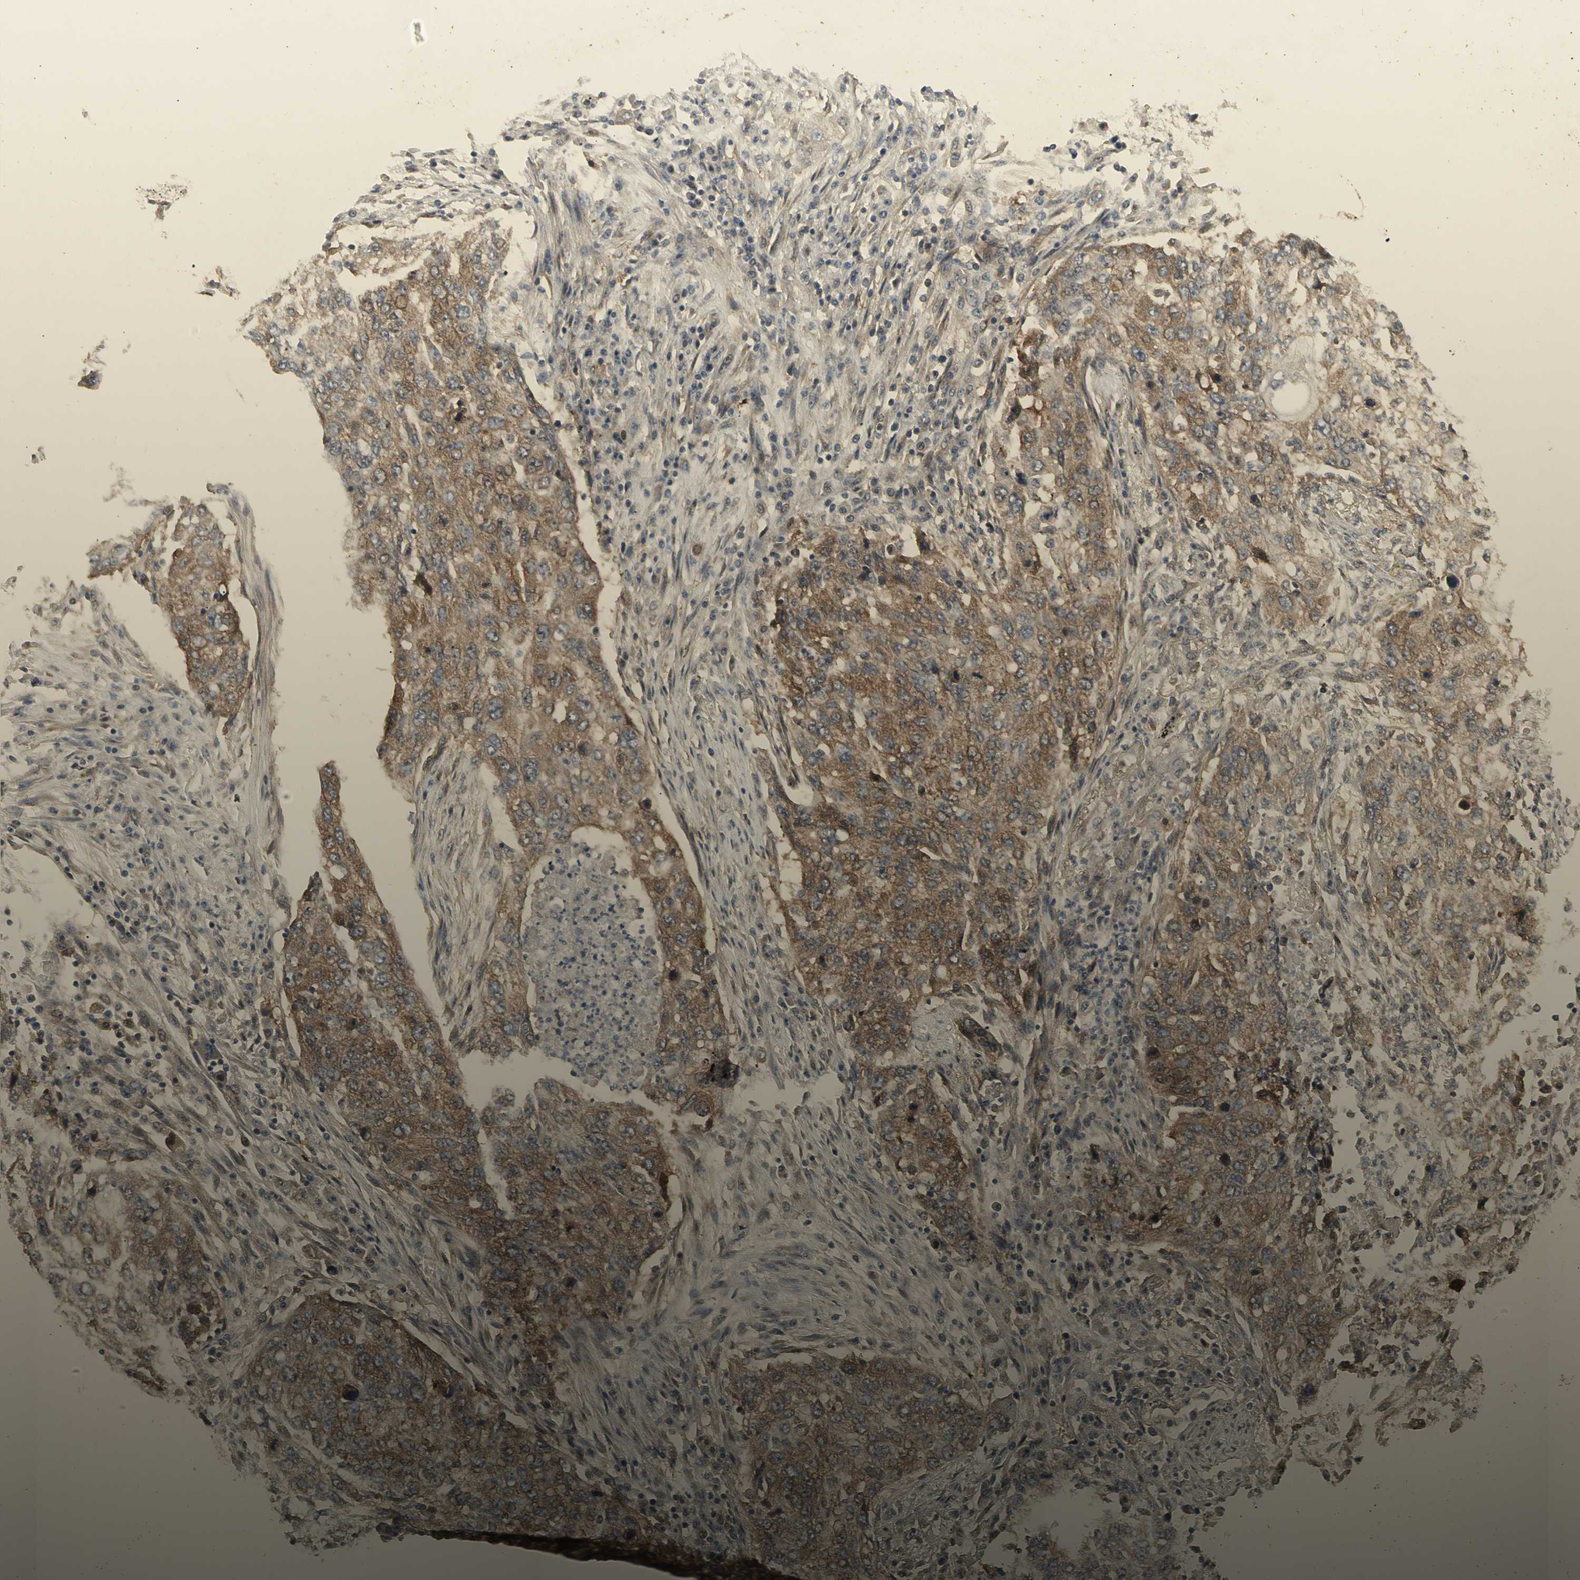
{"staining": {"intensity": "weak", "quantity": ">75%", "location": "cytoplasmic/membranous"}, "tissue": "lung cancer", "cell_type": "Tumor cells", "image_type": "cancer", "snomed": [{"axis": "morphology", "description": "Squamous cell carcinoma, NOS"}, {"axis": "topography", "description": "Lung"}], "caption": "Immunohistochemical staining of lung cancer (squamous cell carcinoma) exhibits low levels of weak cytoplasmic/membranous protein expression in approximately >75% of tumor cells. (DAB = brown stain, brightfield microscopy at high magnification).", "gene": "CHURC1-FNTB", "patient": {"sex": "female", "age": 63}}